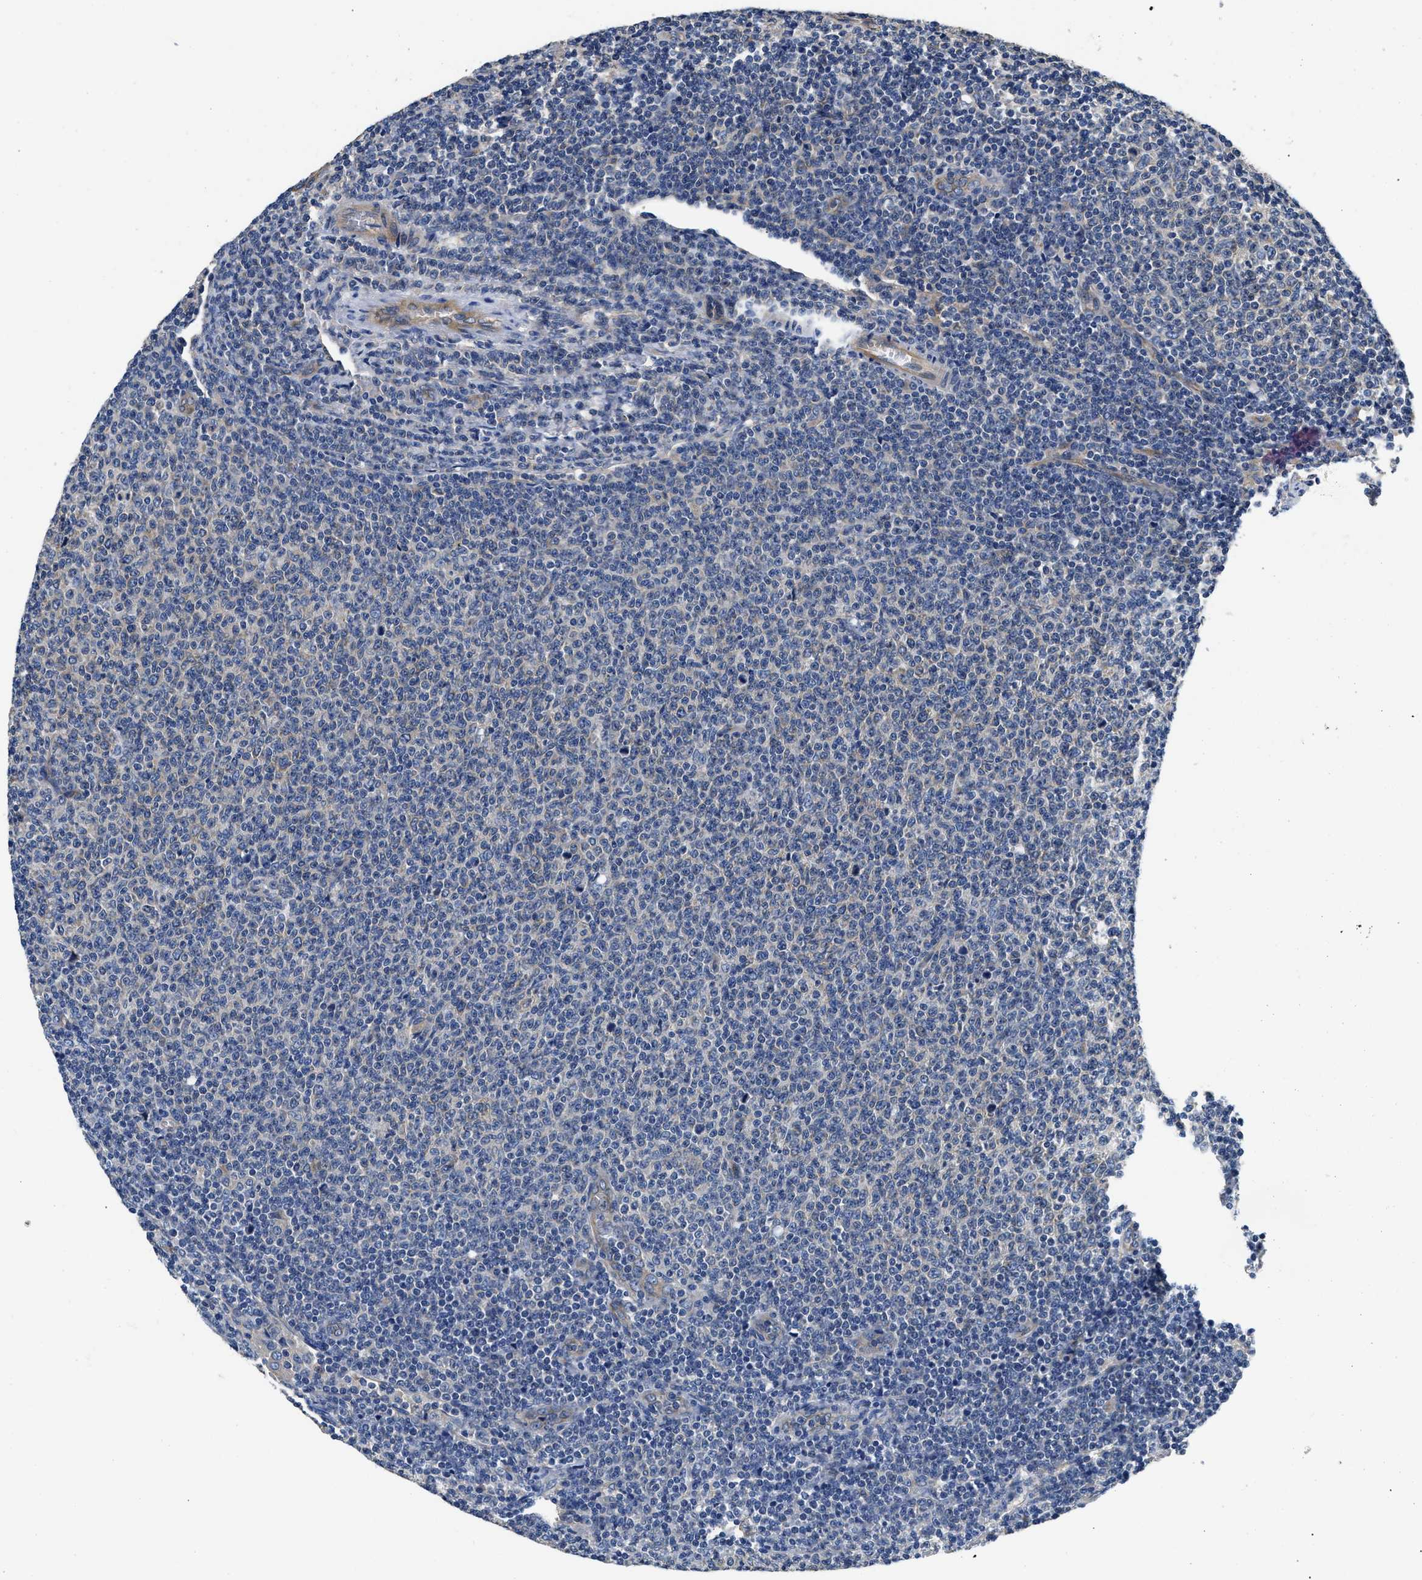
{"staining": {"intensity": "negative", "quantity": "none", "location": "none"}, "tissue": "lymphoma", "cell_type": "Tumor cells", "image_type": "cancer", "snomed": [{"axis": "morphology", "description": "Malignant lymphoma, non-Hodgkin's type, Low grade"}, {"axis": "topography", "description": "Lymph node"}], "caption": "The photomicrograph demonstrates no significant staining in tumor cells of lymphoma.", "gene": "CSDE1", "patient": {"sex": "male", "age": 66}}